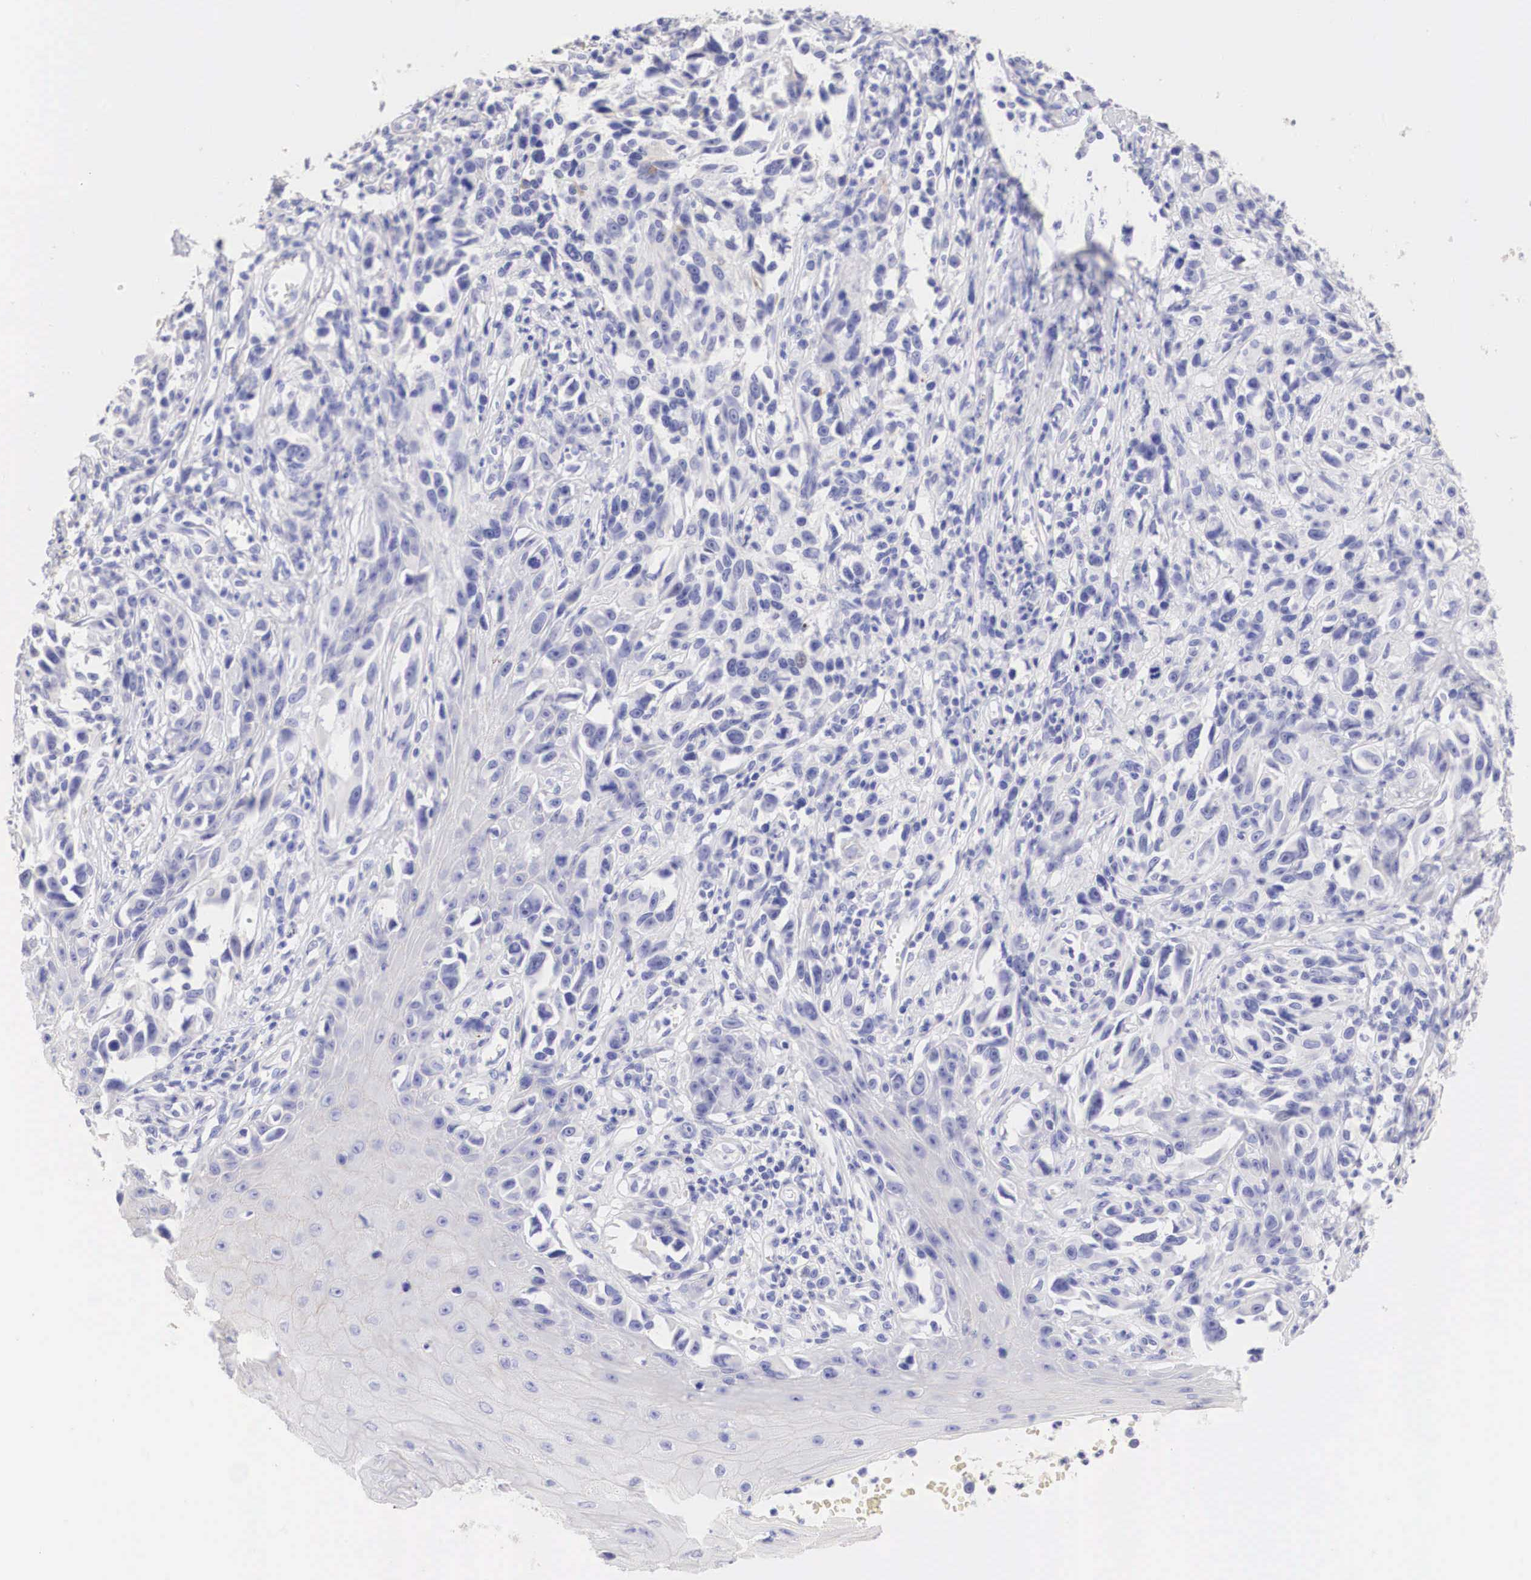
{"staining": {"intensity": "negative", "quantity": "none", "location": "none"}, "tissue": "melanoma", "cell_type": "Tumor cells", "image_type": "cancer", "snomed": [{"axis": "morphology", "description": "Malignant melanoma, NOS"}, {"axis": "topography", "description": "Skin"}], "caption": "Immunohistochemistry of human malignant melanoma demonstrates no expression in tumor cells.", "gene": "ERBB2", "patient": {"sex": "female", "age": 82}}